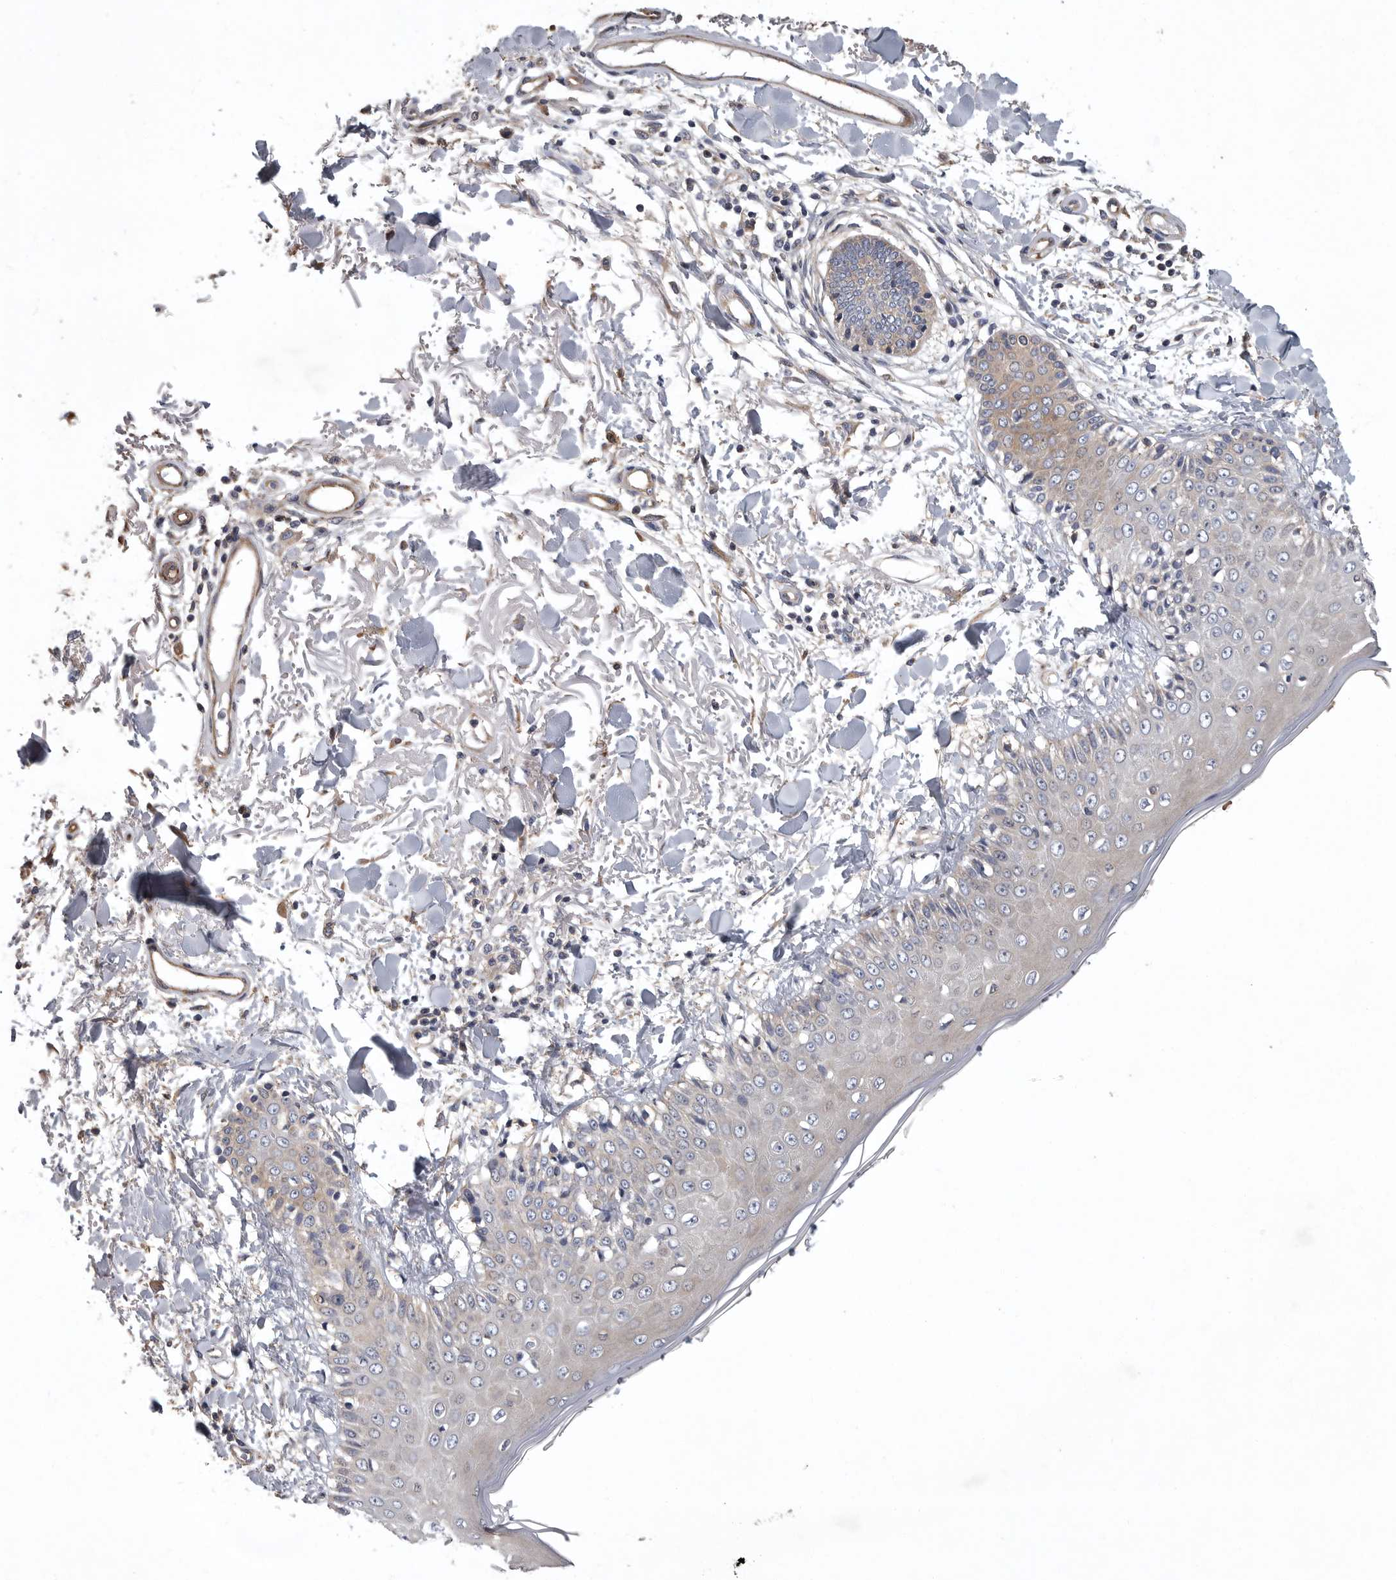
{"staining": {"intensity": "weak", "quantity": ">75%", "location": "cytoplasmic/membranous"}, "tissue": "skin", "cell_type": "Fibroblasts", "image_type": "normal", "snomed": [{"axis": "morphology", "description": "Normal tissue, NOS"}, {"axis": "morphology", "description": "Squamous cell carcinoma, NOS"}, {"axis": "topography", "description": "Skin"}, {"axis": "topography", "description": "Peripheral nerve tissue"}], "caption": "Fibroblasts exhibit low levels of weak cytoplasmic/membranous staining in about >75% of cells in unremarkable skin. (DAB = brown stain, brightfield microscopy at high magnification).", "gene": "OXR1", "patient": {"sex": "male", "age": 83}}